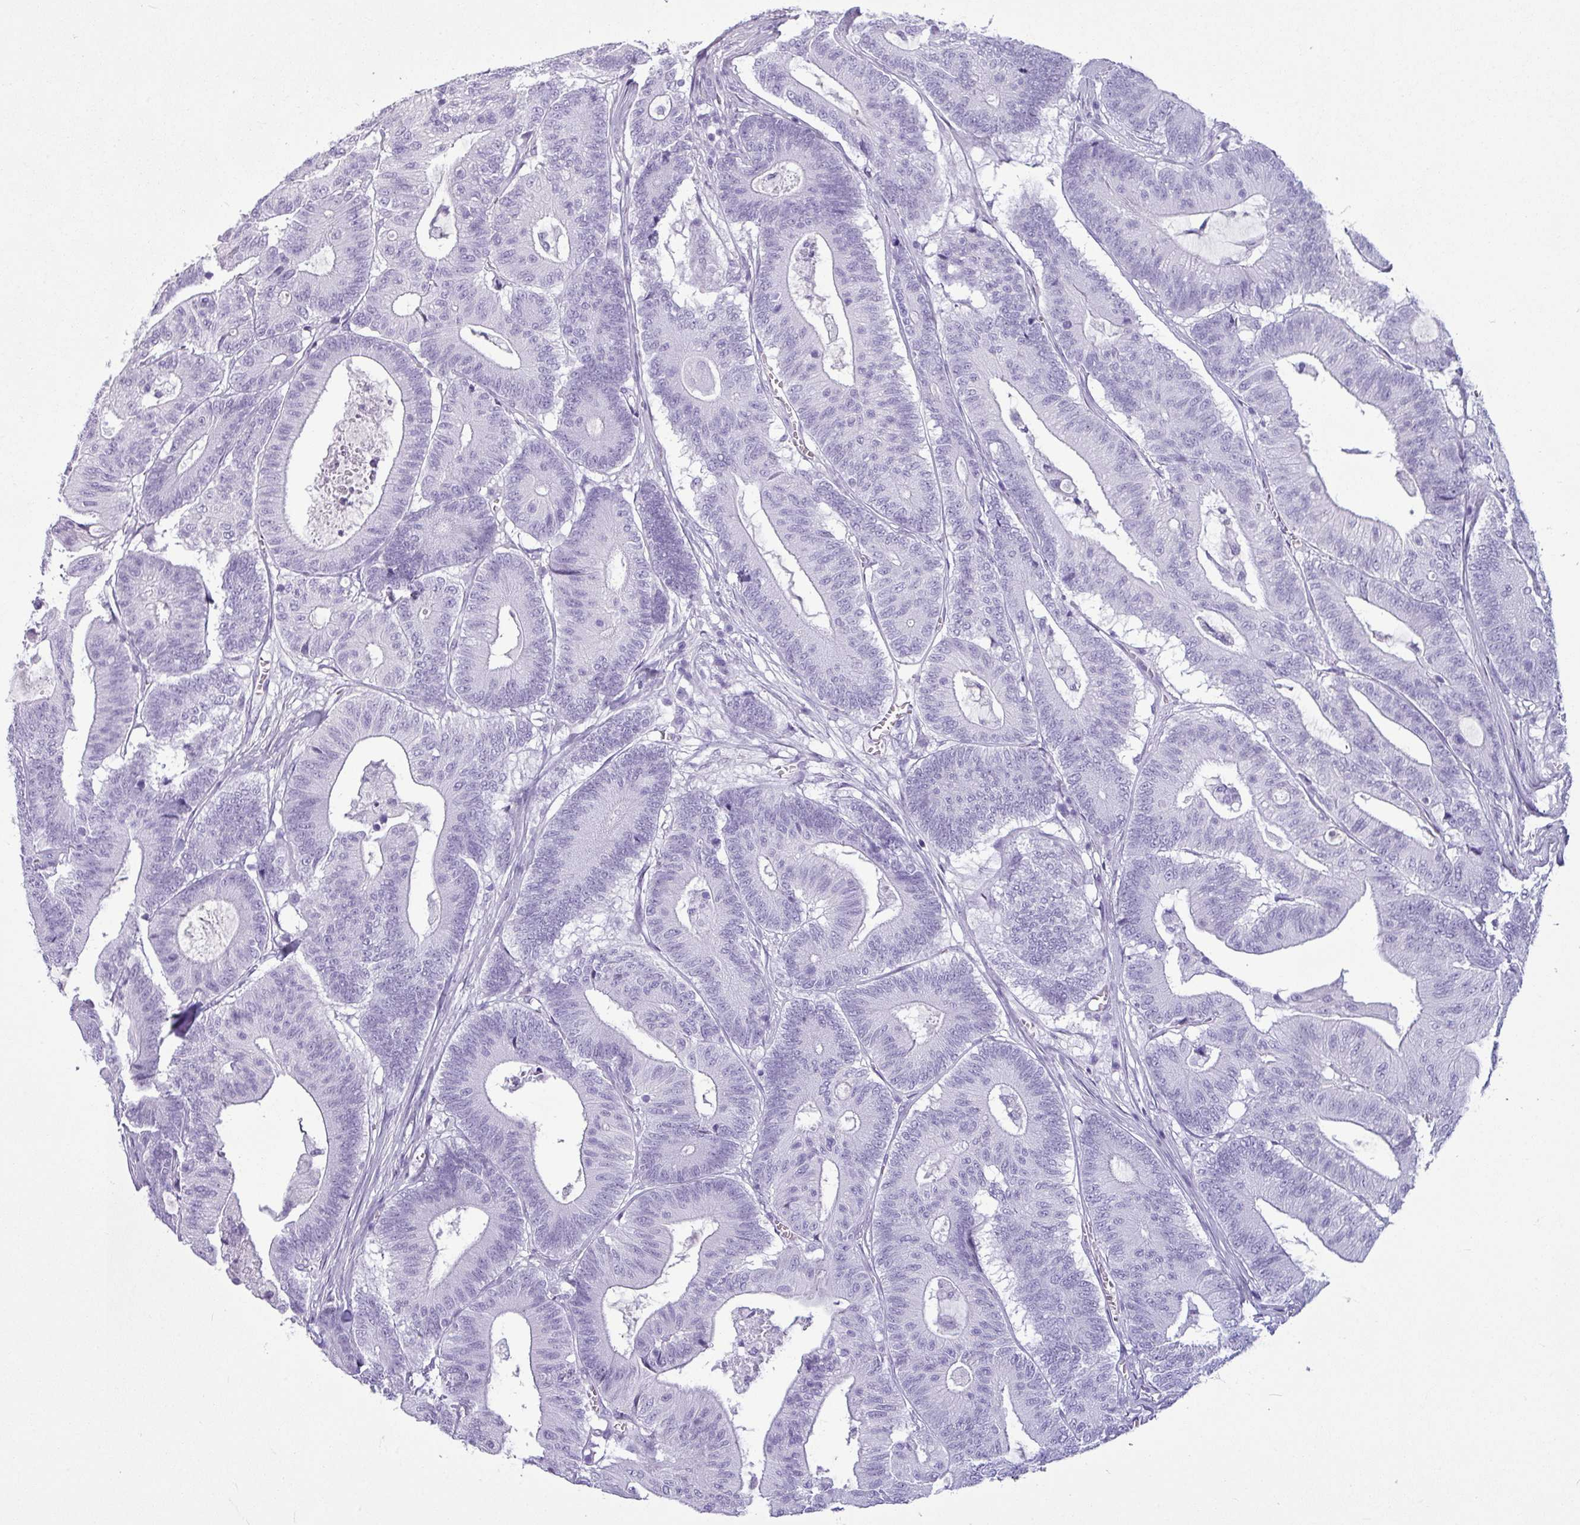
{"staining": {"intensity": "negative", "quantity": "none", "location": "none"}, "tissue": "colorectal cancer", "cell_type": "Tumor cells", "image_type": "cancer", "snomed": [{"axis": "morphology", "description": "Adenocarcinoma, NOS"}, {"axis": "topography", "description": "Colon"}], "caption": "Immunohistochemistry micrograph of neoplastic tissue: colorectal adenocarcinoma stained with DAB reveals no significant protein expression in tumor cells.", "gene": "AMY1B", "patient": {"sex": "female", "age": 84}}